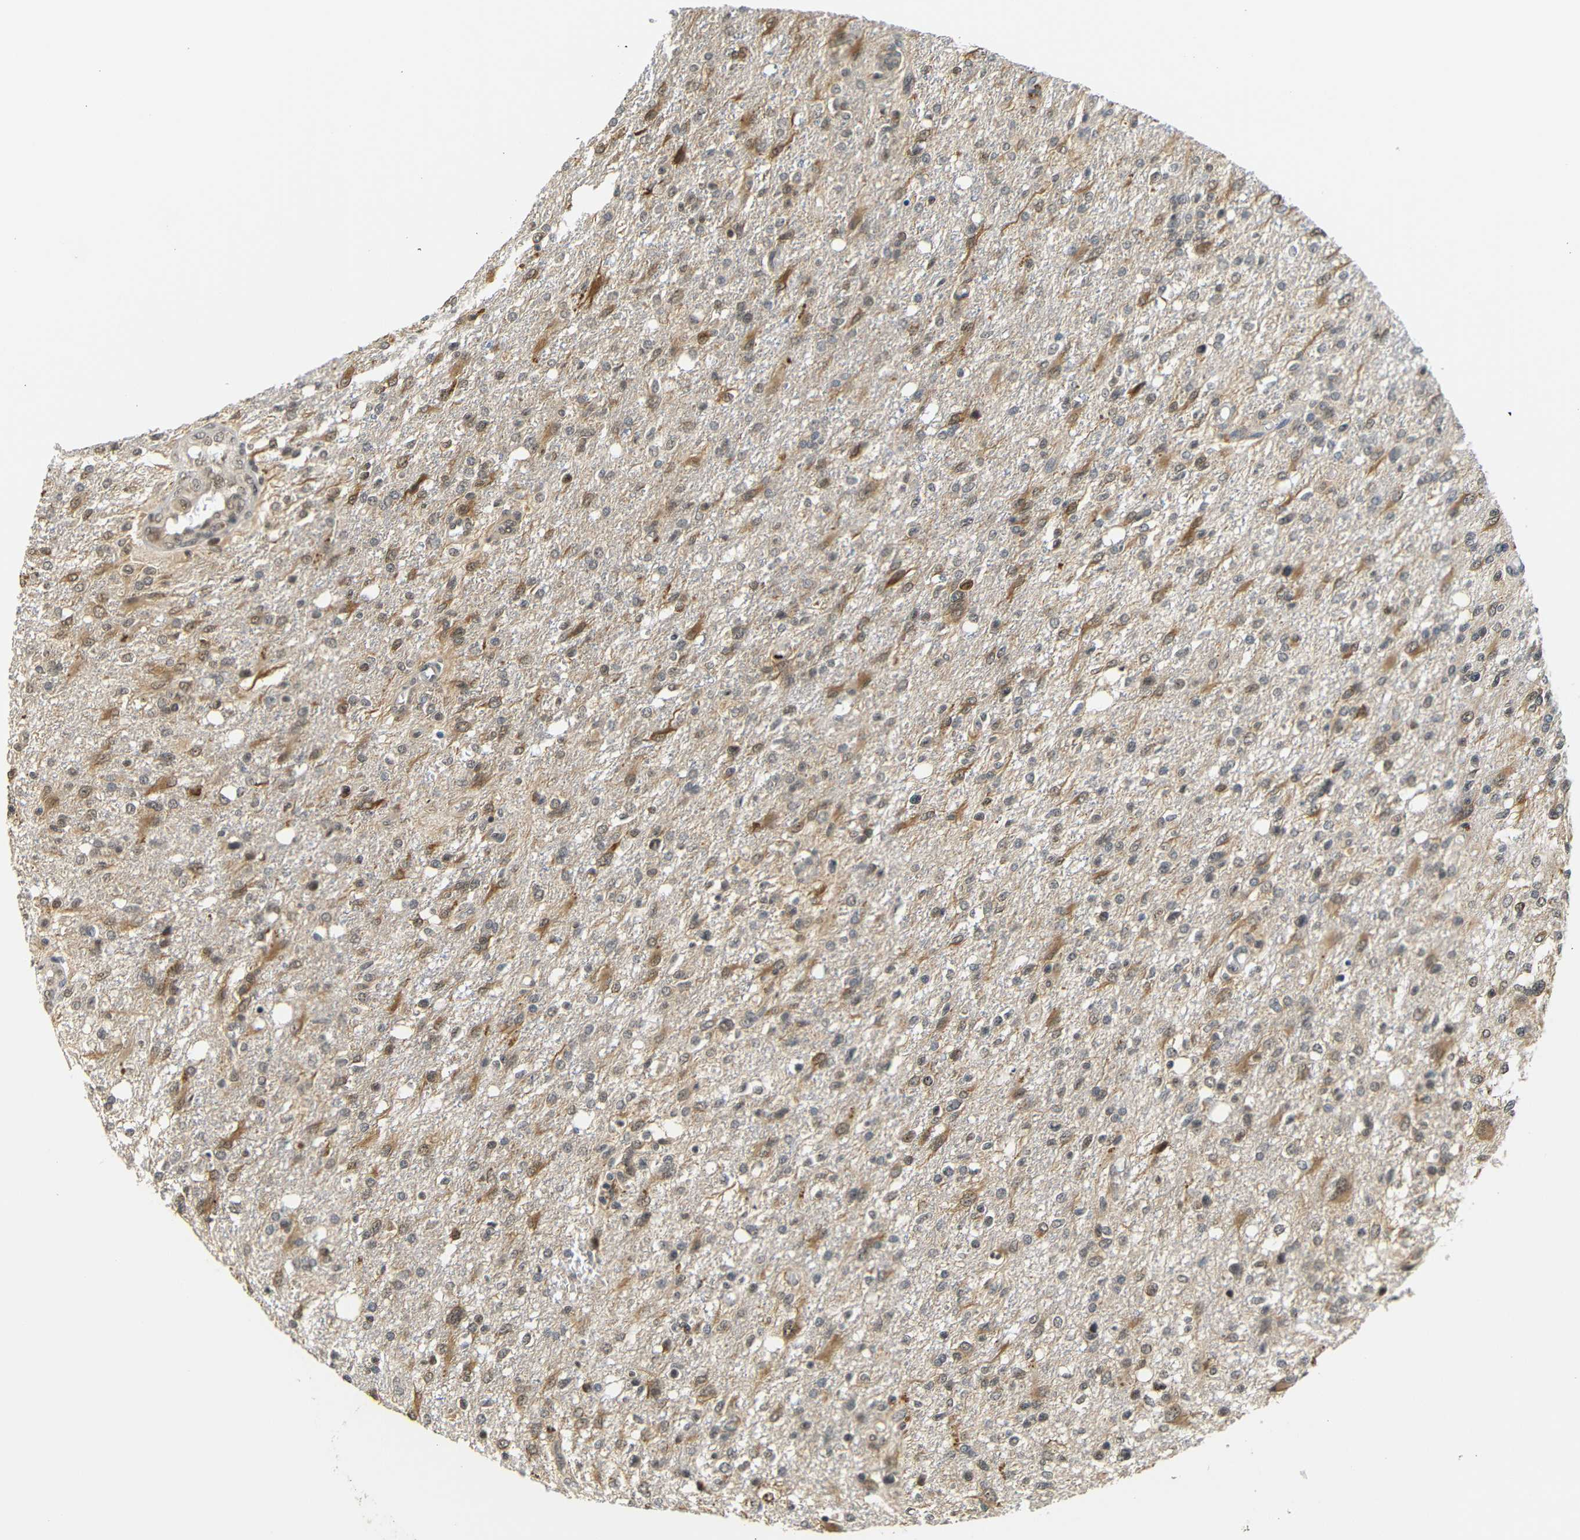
{"staining": {"intensity": "moderate", "quantity": "25%-75%", "location": "cytoplasmic/membranous,nuclear"}, "tissue": "glioma", "cell_type": "Tumor cells", "image_type": "cancer", "snomed": [{"axis": "morphology", "description": "Glioma, malignant, High grade"}, {"axis": "topography", "description": "Cerebral cortex"}], "caption": "Immunohistochemistry (IHC) (DAB (3,3'-diaminobenzidine)) staining of human malignant glioma (high-grade) reveals moderate cytoplasmic/membranous and nuclear protein expression in about 25%-75% of tumor cells.", "gene": "GJA5", "patient": {"sex": "male", "age": 76}}